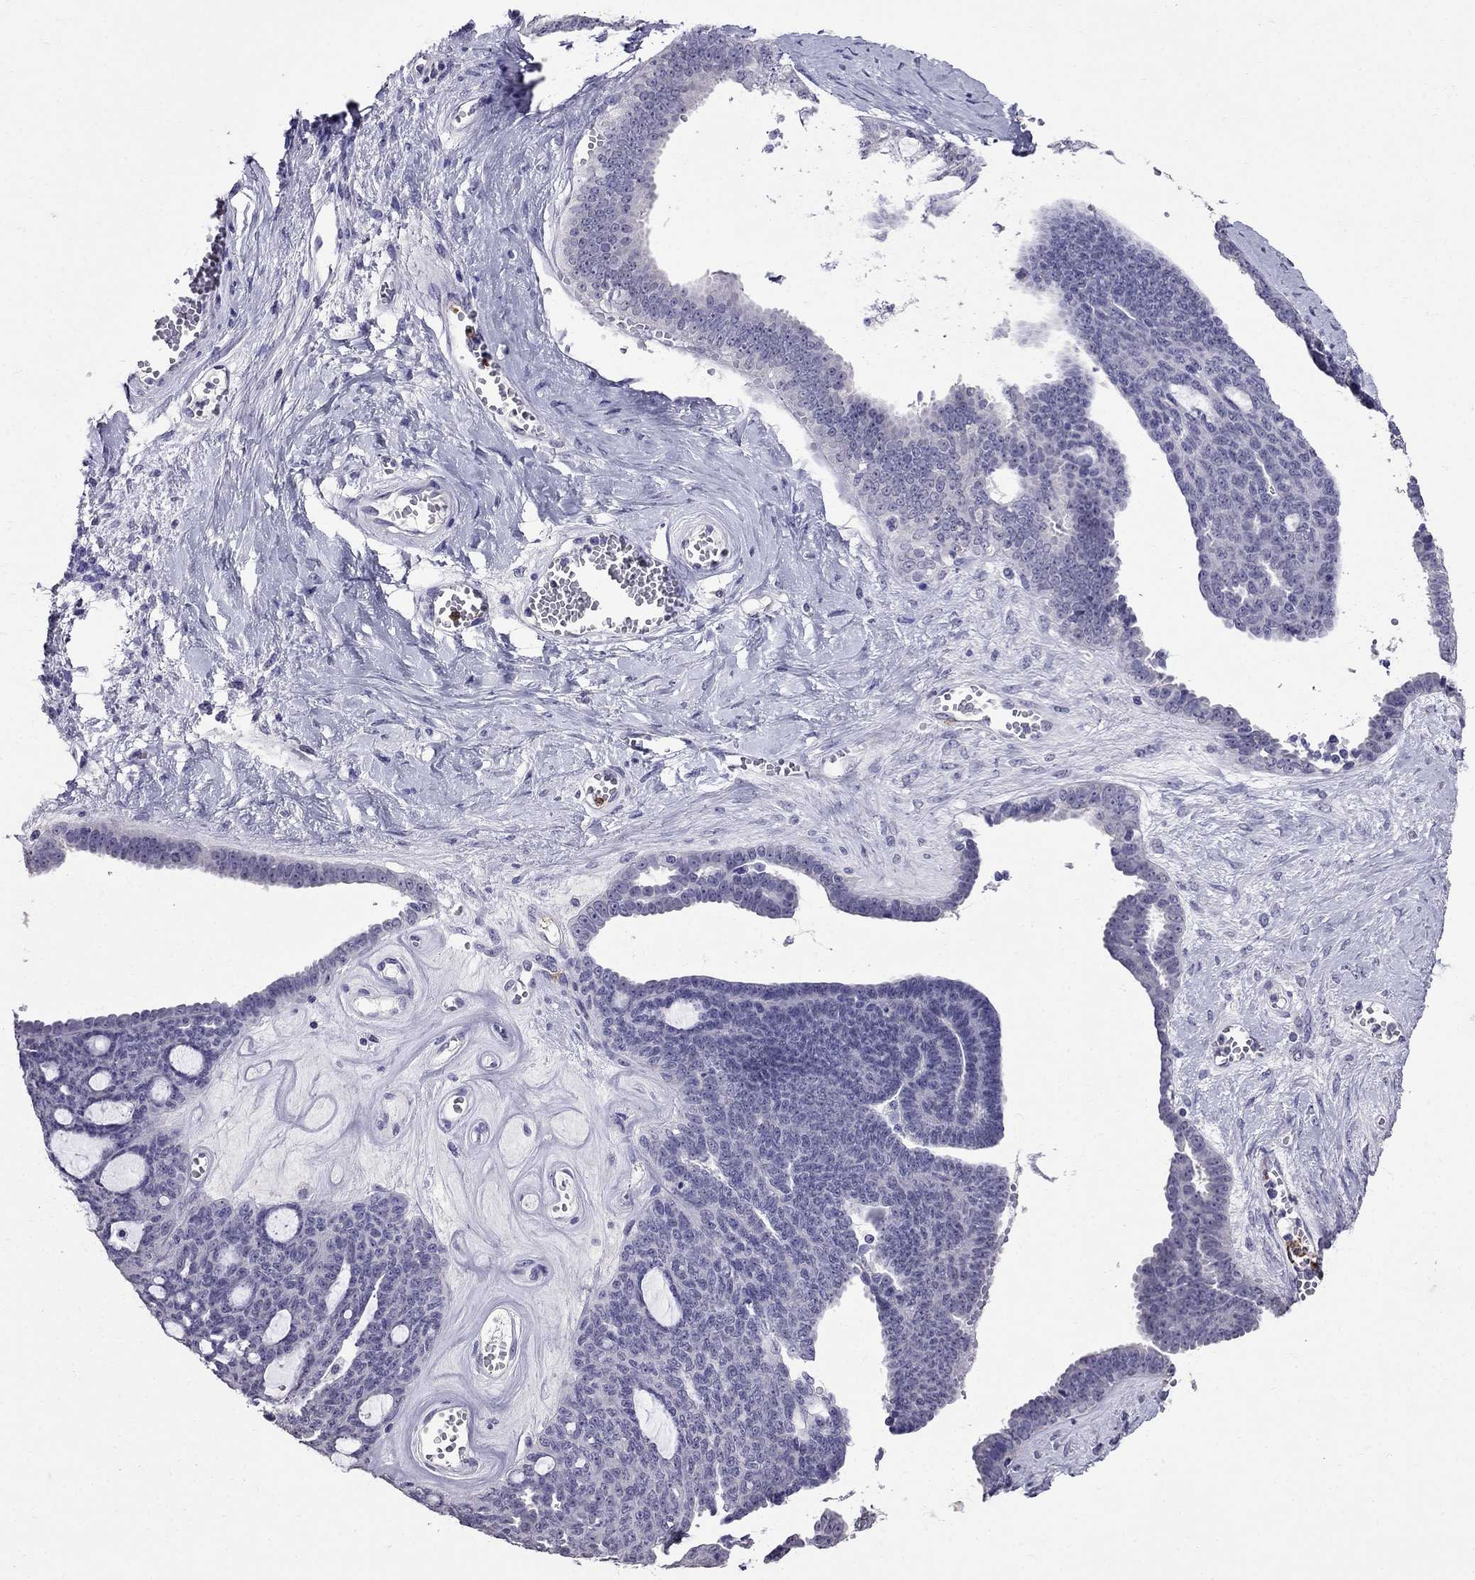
{"staining": {"intensity": "negative", "quantity": "none", "location": "none"}, "tissue": "ovarian cancer", "cell_type": "Tumor cells", "image_type": "cancer", "snomed": [{"axis": "morphology", "description": "Cystadenocarcinoma, serous, NOS"}, {"axis": "topography", "description": "Ovary"}], "caption": "This is an immunohistochemistry histopathology image of human ovarian cancer (serous cystadenocarcinoma). There is no positivity in tumor cells.", "gene": "OLFM4", "patient": {"sex": "female", "age": 71}}